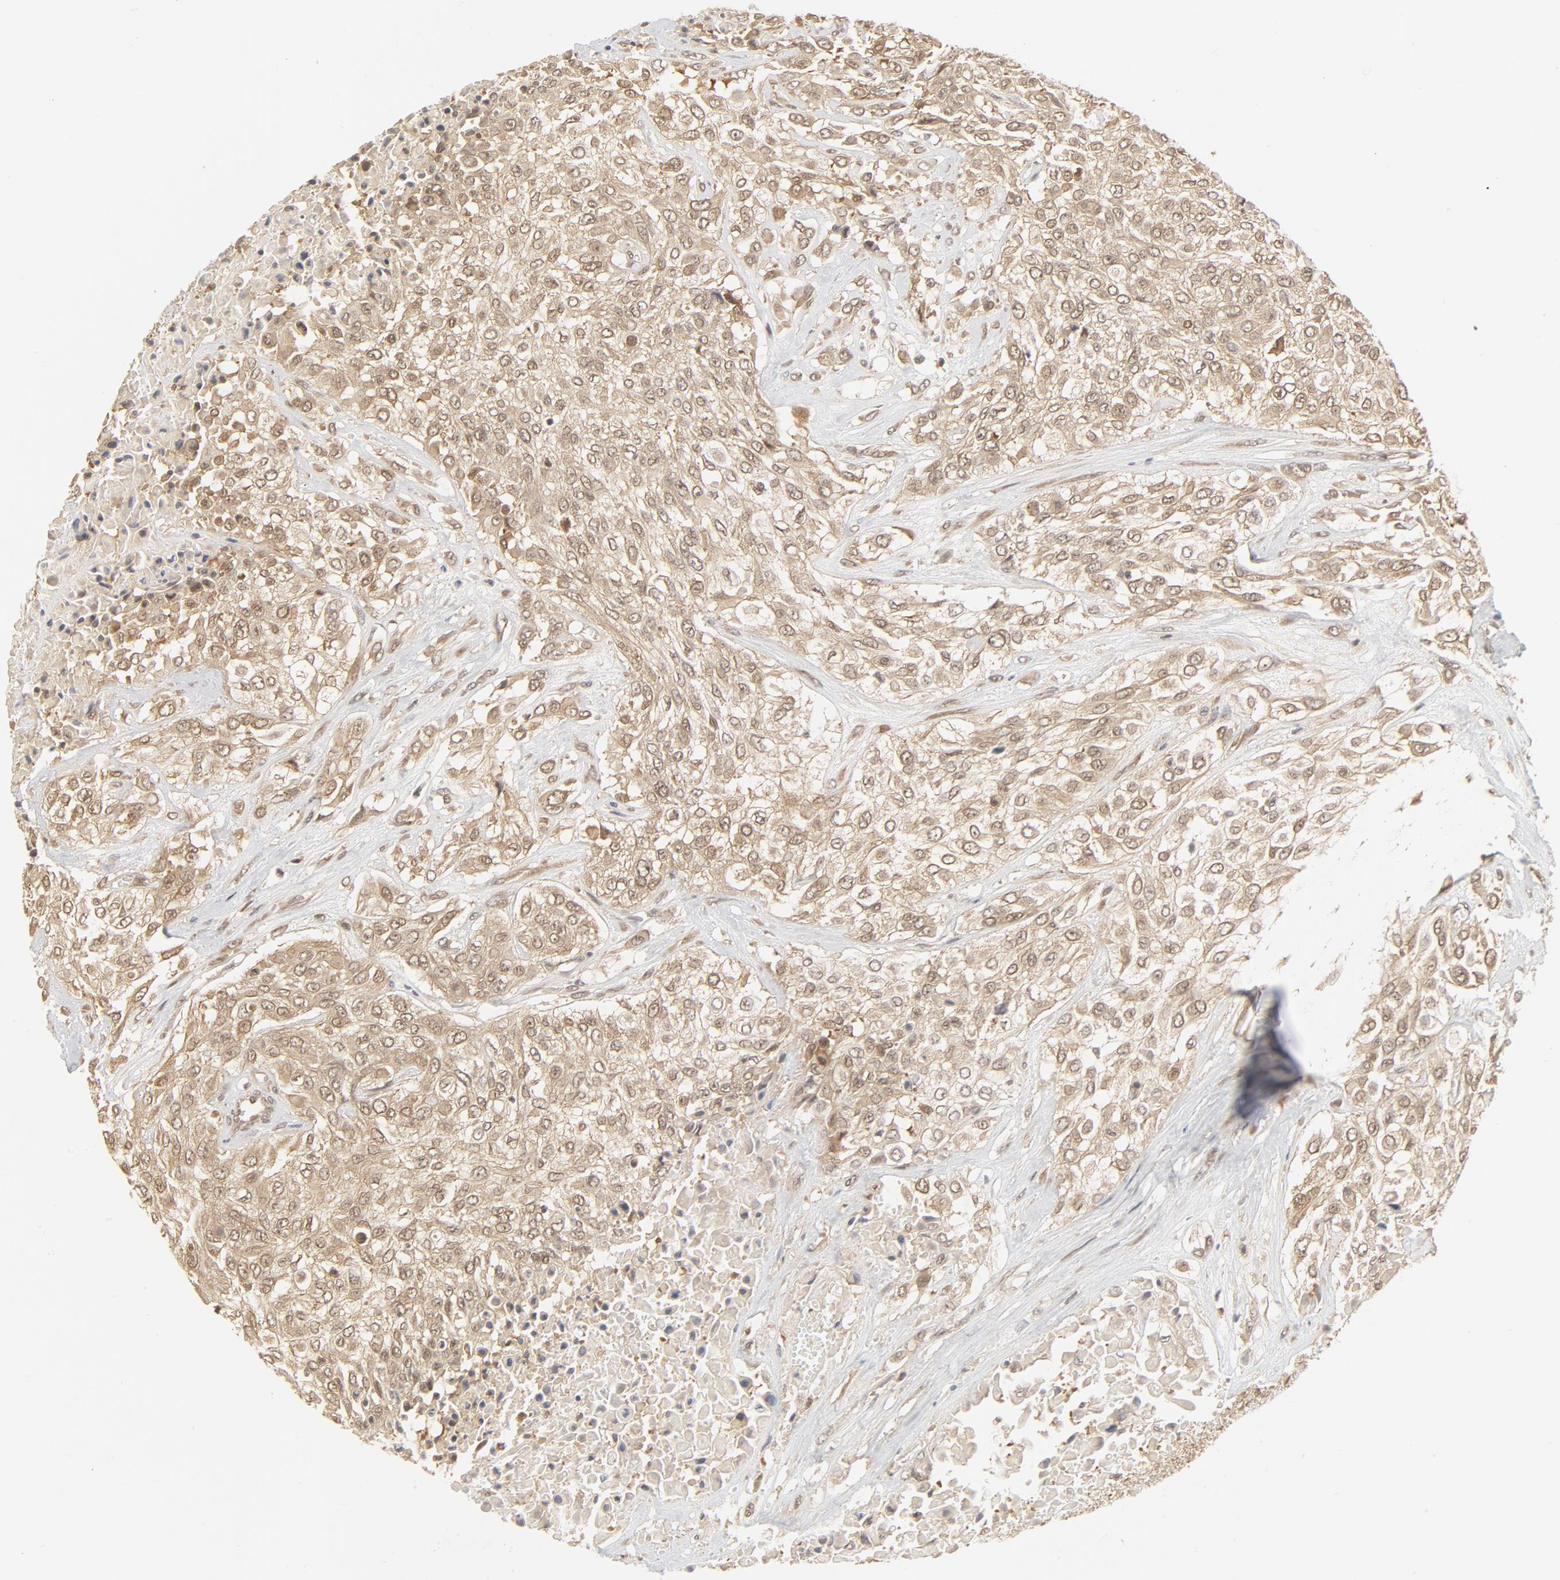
{"staining": {"intensity": "weak", "quantity": ">75%", "location": "cytoplasmic/membranous,nuclear"}, "tissue": "urothelial cancer", "cell_type": "Tumor cells", "image_type": "cancer", "snomed": [{"axis": "morphology", "description": "Urothelial carcinoma, High grade"}, {"axis": "topography", "description": "Urinary bladder"}], "caption": "An IHC micrograph of tumor tissue is shown. Protein staining in brown highlights weak cytoplasmic/membranous and nuclear positivity in high-grade urothelial carcinoma within tumor cells.", "gene": "NEDD8", "patient": {"sex": "male", "age": 57}}